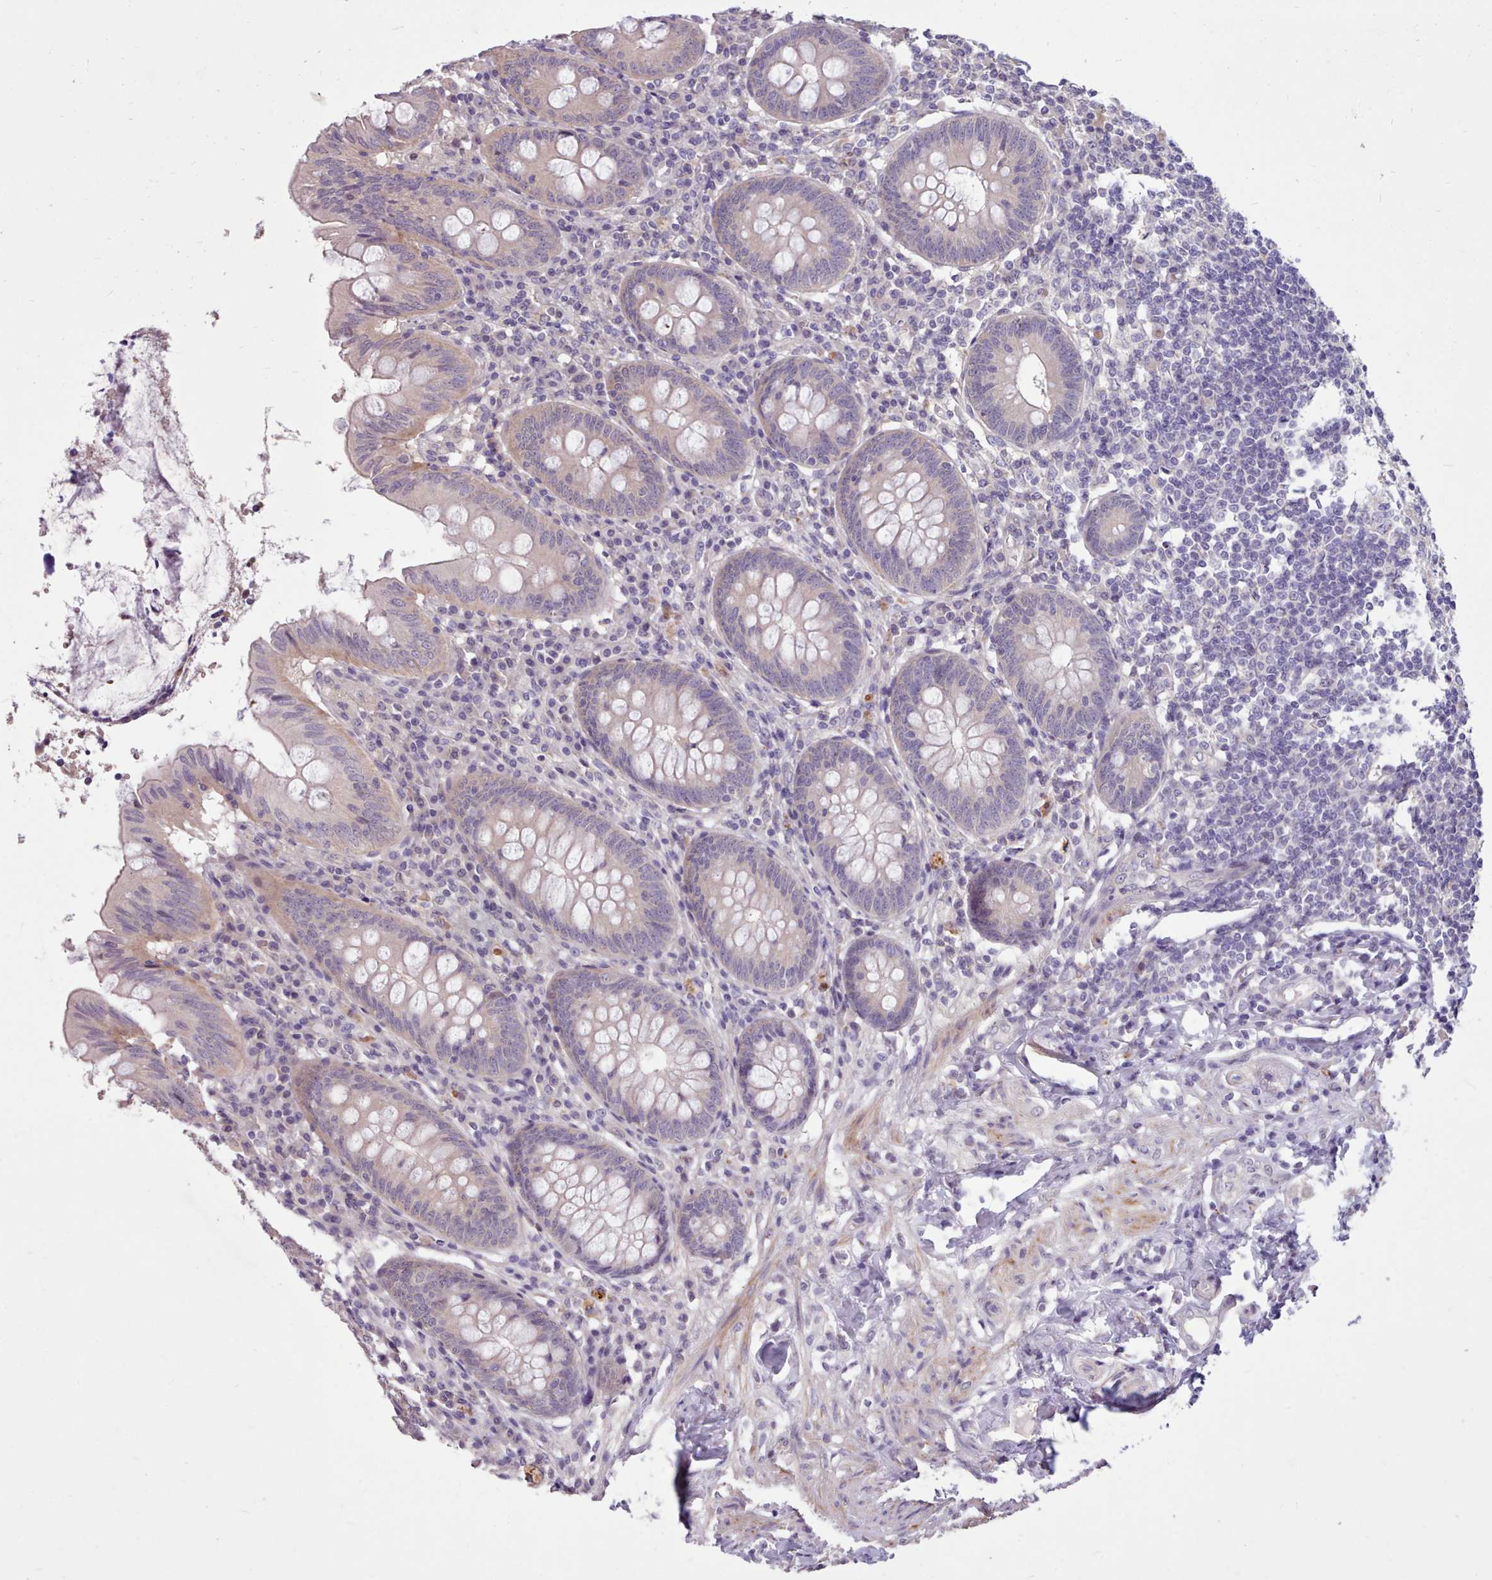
{"staining": {"intensity": "weak", "quantity": "<25%", "location": "cytoplasmic/membranous"}, "tissue": "appendix", "cell_type": "Glandular cells", "image_type": "normal", "snomed": [{"axis": "morphology", "description": "Normal tissue, NOS"}, {"axis": "topography", "description": "Appendix"}], "caption": "Immunohistochemistry (IHC) of normal appendix displays no staining in glandular cells.", "gene": "ZNF607", "patient": {"sex": "female", "age": 54}}